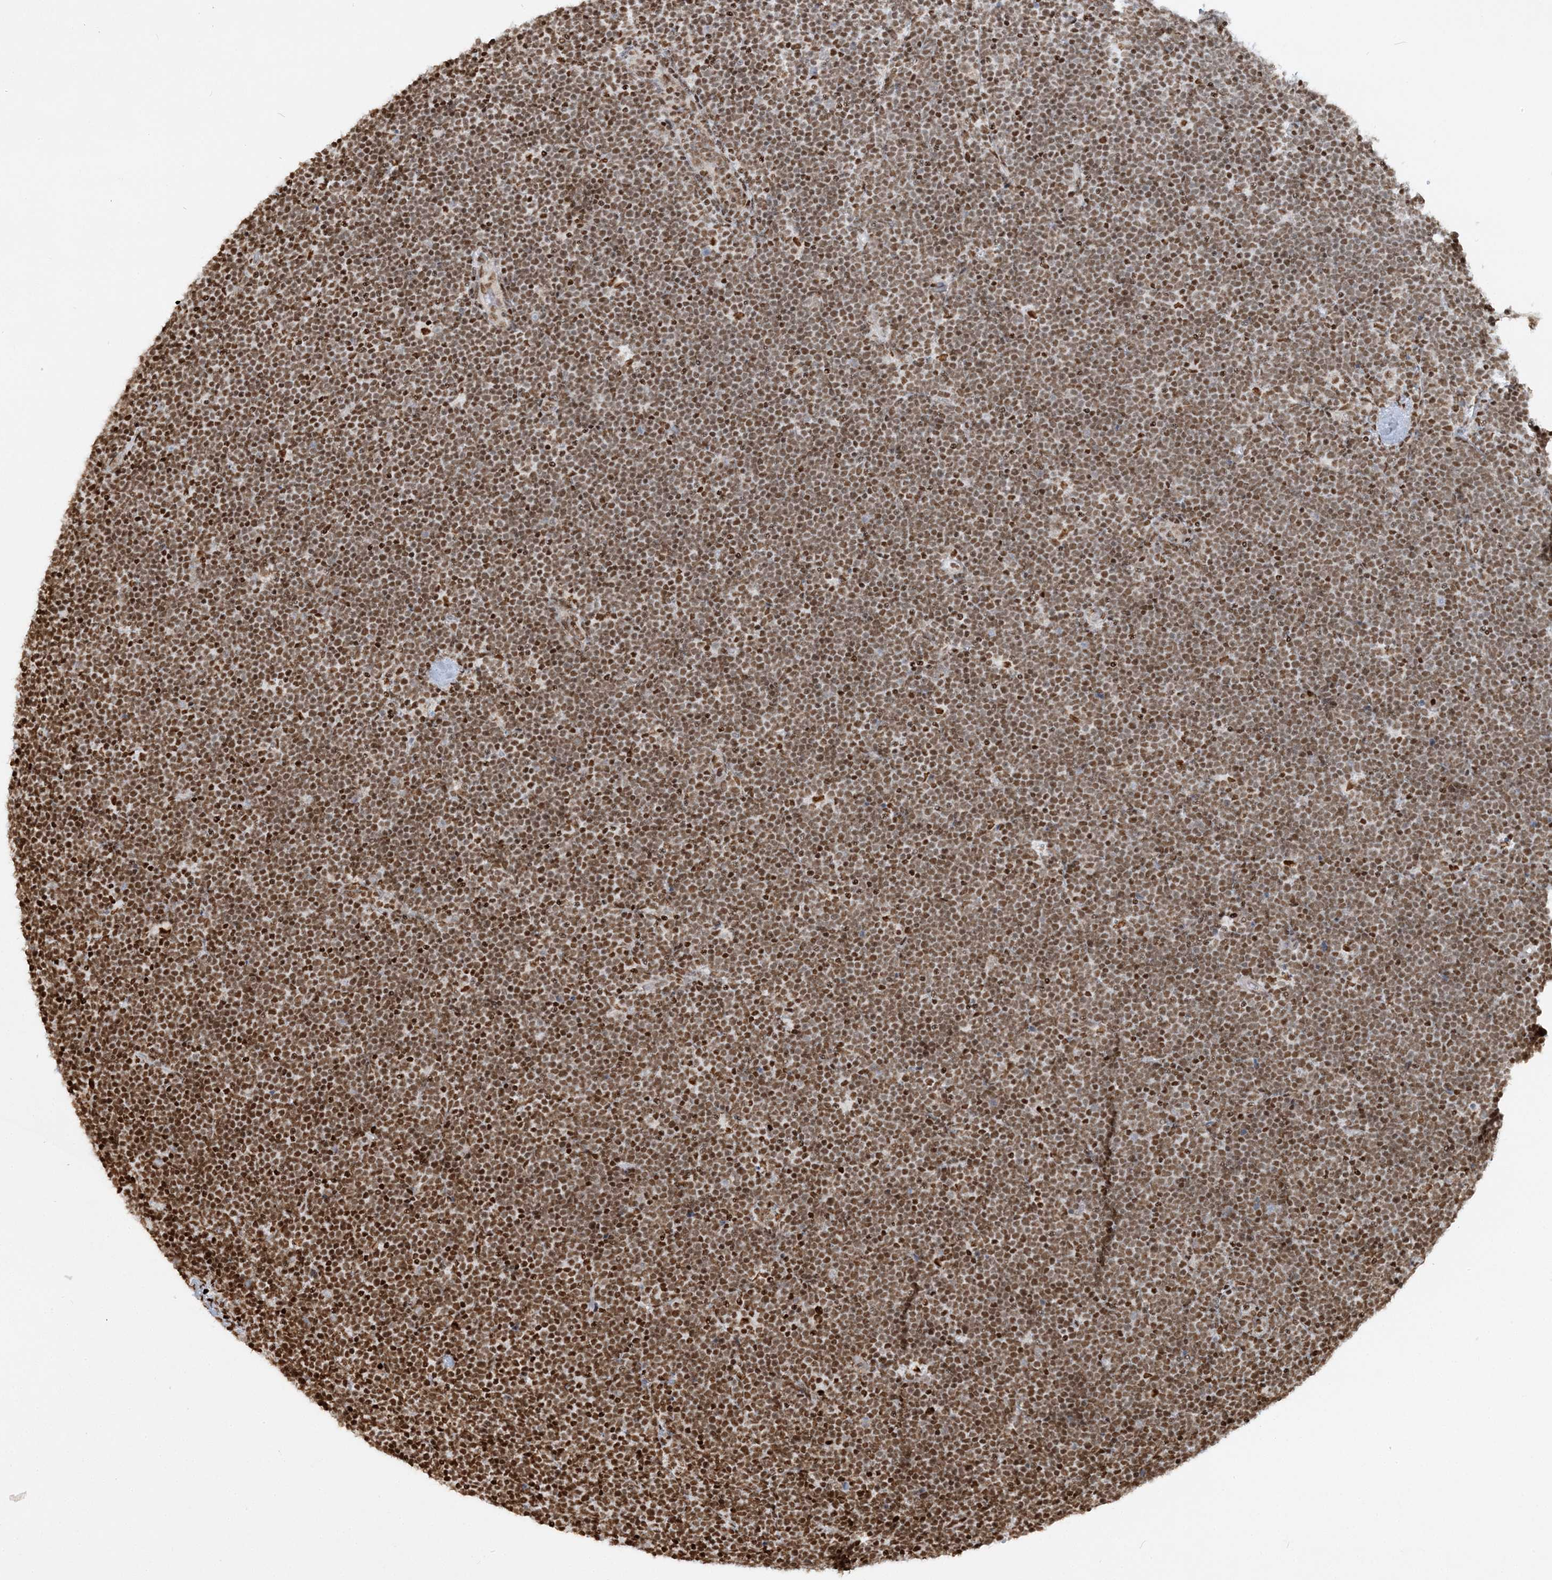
{"staining": {"intensity": "moderate", "quantity": ">75%", "location": "nuclear"}, "tissue": "lymphoma", "cell_type": "Tumor cells", "image_type": "cancer", "snomed": [{"axis": "morphology", "description": "Malignant lymphoma, non-Hodgkin's type, High grade"}, {"axis": "topography", "description": "Lymph node"}], "caption": "This micrograph exhibits lymphoma stained with immunohistochemistry (IHC) to label a protein in brown. The nuclear of tumor cells show moderate positivity for the protein. Nuclei are counter-stained blue.", "gene": "DELE1", "patient": {"sex": "male", "age": 13}}